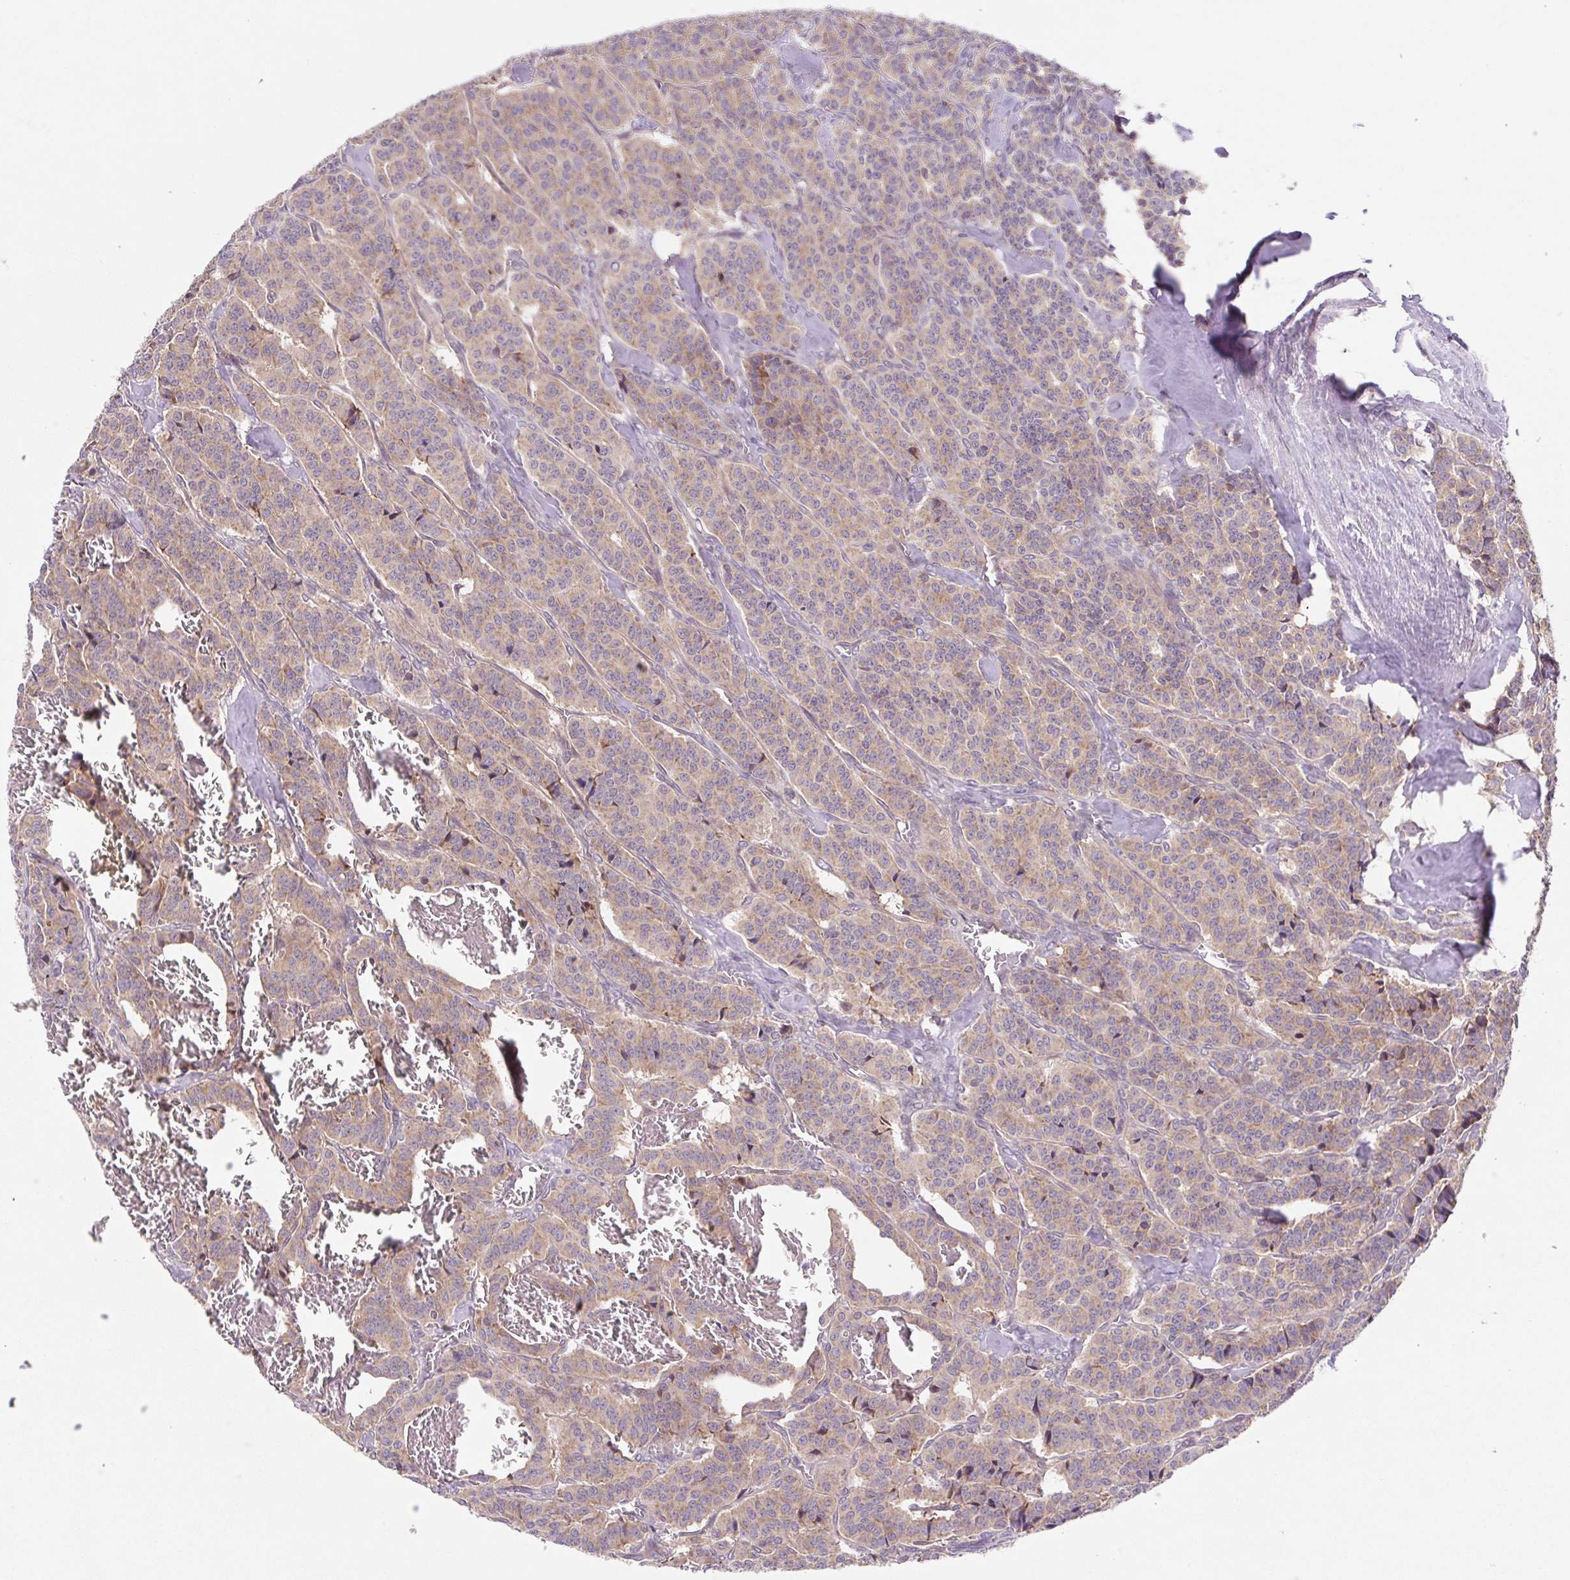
{"staining": {"intensity": "weak", "quantity": ">75%", "location": "cytoplasmic/membranous"}, "tissue": "carcinoid", "cell_type": "Tumor cells", "image_type": "cancer", "snomed": [{"axis": "morphology", "description": "Normal tissue, NOS"}, {"axis": "morphology", "description": "Carcinoid, malignant, NOS"}, {"axis": "topography", "description": "Lung"}], "caption": "Protein staining of carcinoid tissue exhibits weak cytoplasmic/membranous expression in about >75% of tumor cells. (DAB IHC with brightfield microscopy, high magnification).", "gene": "HFE", "patient": {"sex": "female", "age": 46}}